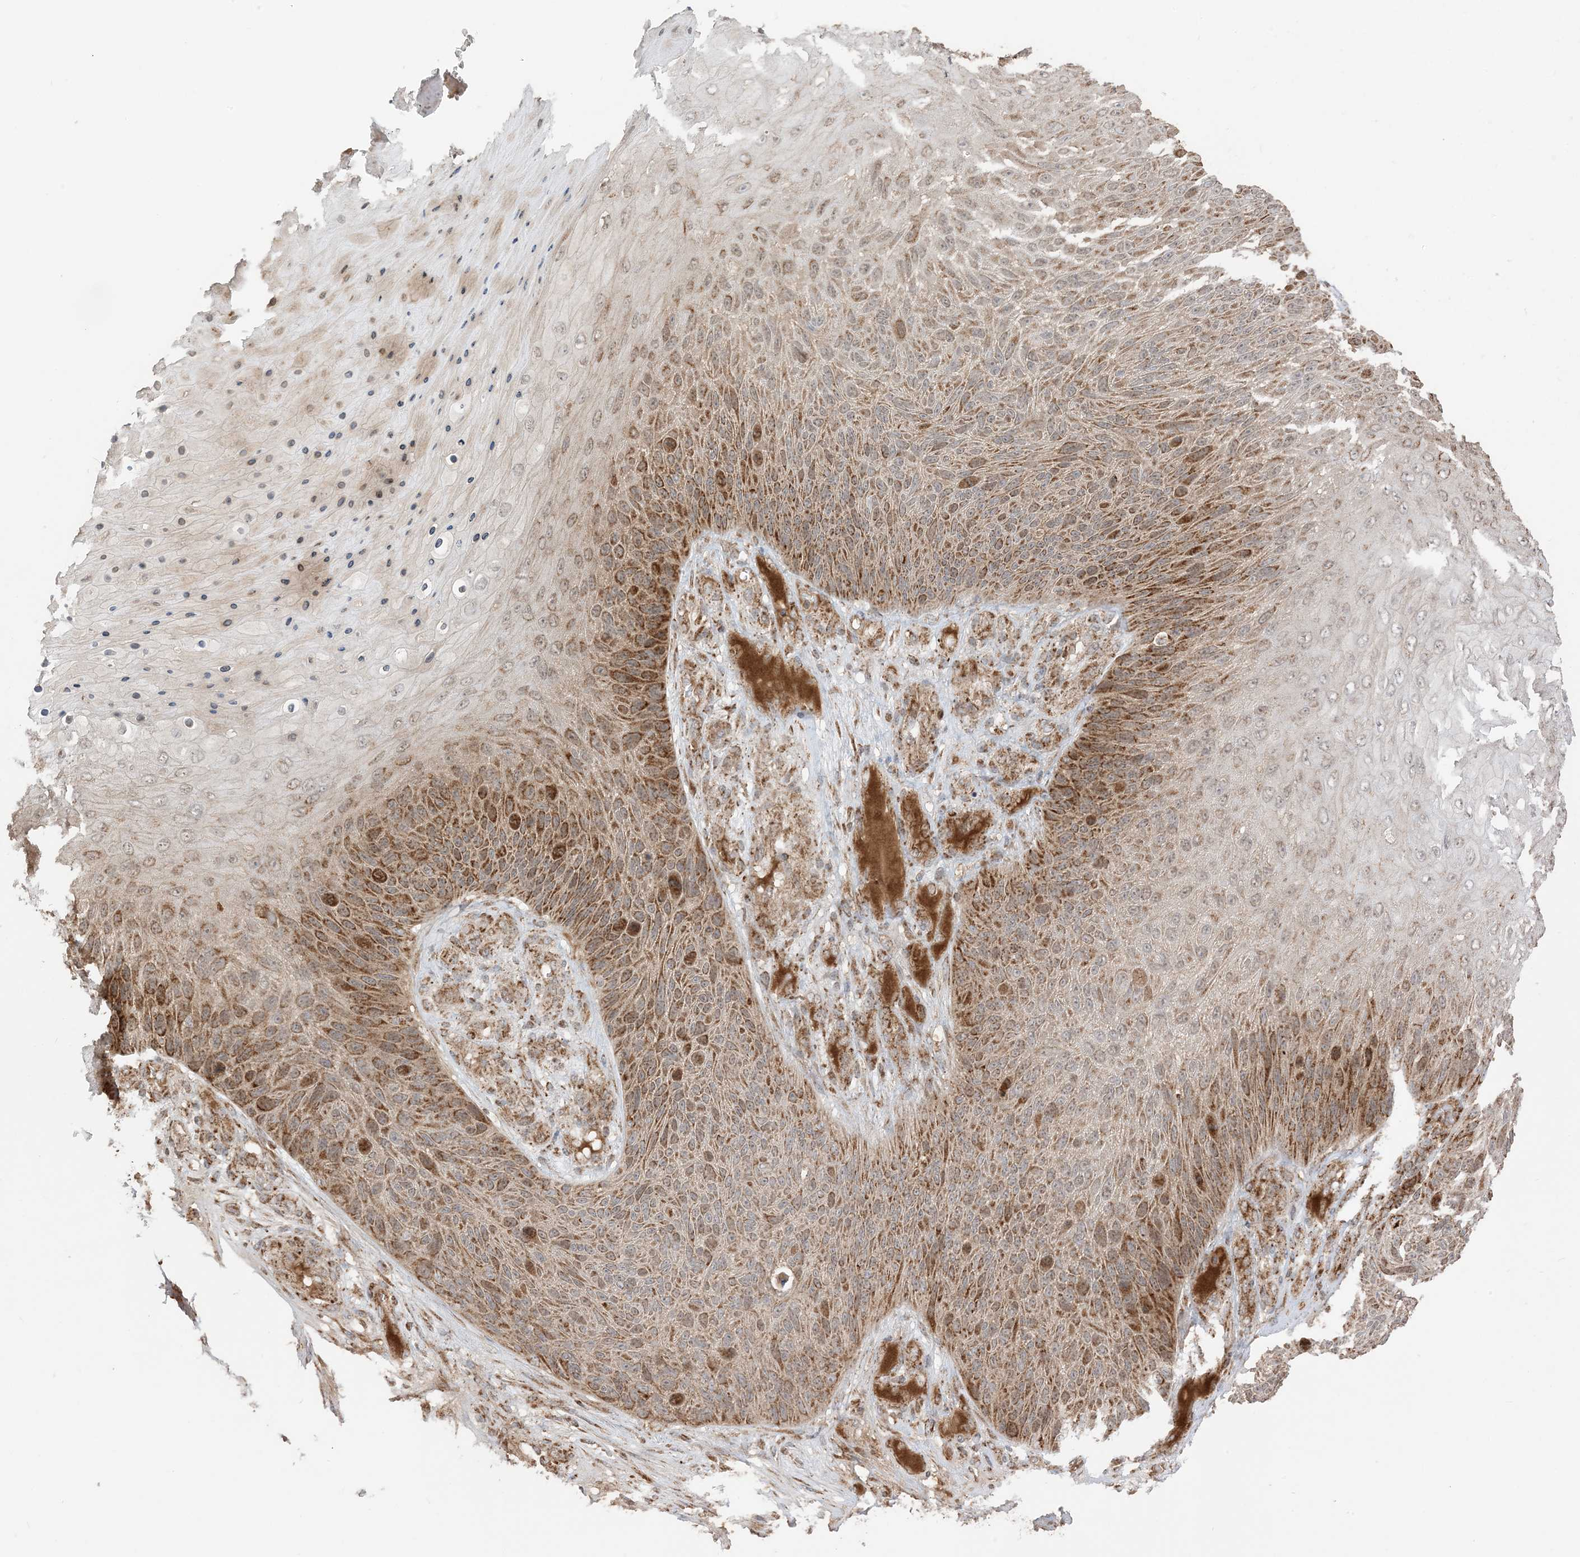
{"staining": {"intensity": "moderate", "quantity": ">75%", "location": "cytoplasmic/membranous"}, "tissue": "skin cancer", "cell_type": "Tumor cells", "image_type": "cancer", "snomed": [{"axis": "morphology", "description": "Squamous cell carcinoma, NOS"}, {"axis": "topography", "description": "Skin"}], "caption": "This histopathology image shows skin cancer (squamous cell carcinoma) stained with IHC to label a protein in brown. The cytoplasmic/membranous of tumor cells show moderate positivity for the protein. Nuclei are counter-stained blue.", "gene": "N4BP3", "patient": {"sex": "female", "age": 88}}